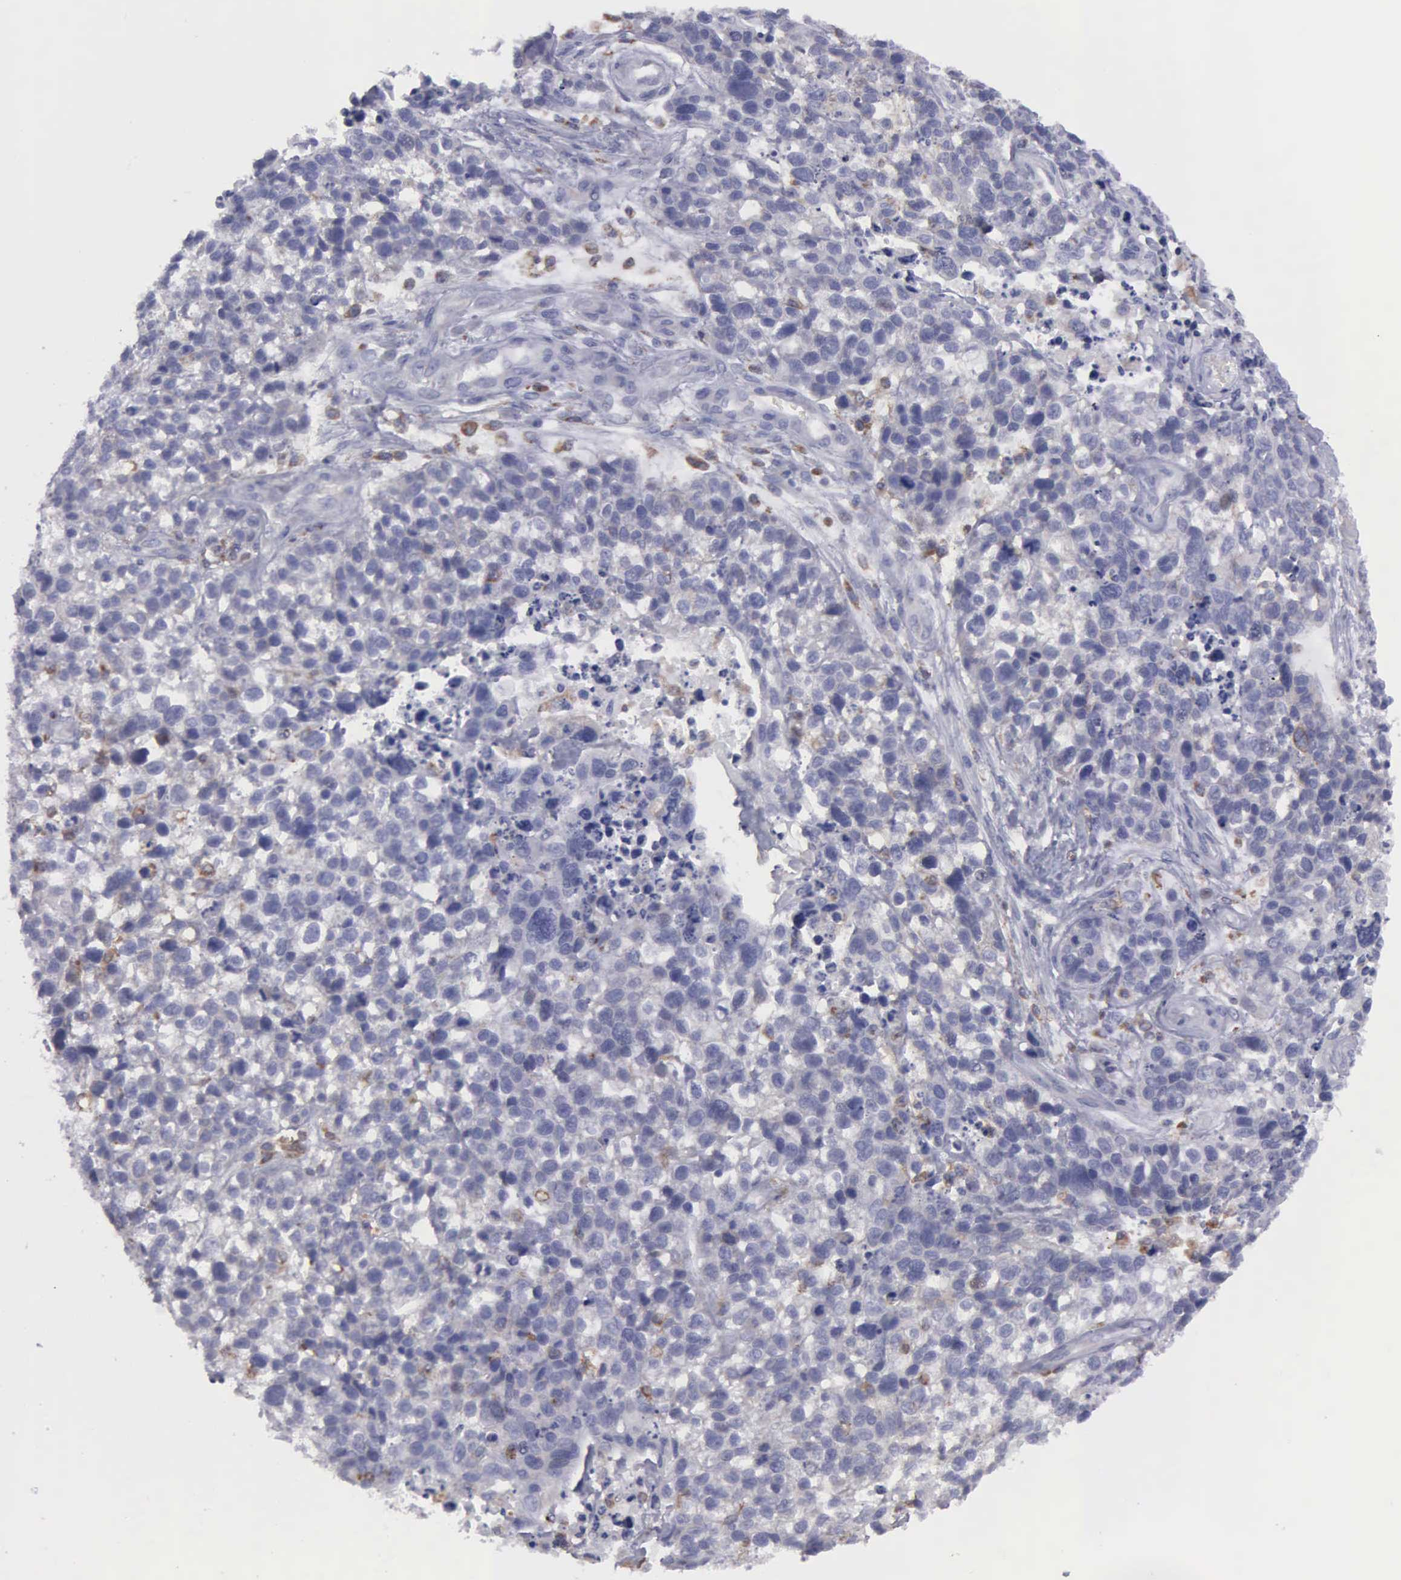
{"staining": {"intensity": "negative", "quantity": "none", "location": "none"}, "tissue": "lung cancer", "cell_type": "Tumor cells", "image_type": "cancer", "snomed": [{"axis": "morphology", "description": "Squamous cell carcinoma, NOS"}, {"axis": "topography", "description": "Lymph node"}, {"axis": "topography", "description": "Lung"}], "caption": "Tumor cells show no significant protein positivity in lung cancer (squamous cell carcinoma).", "gene": "TYRP1", "patient": {"sex": "male", "age": 74}}